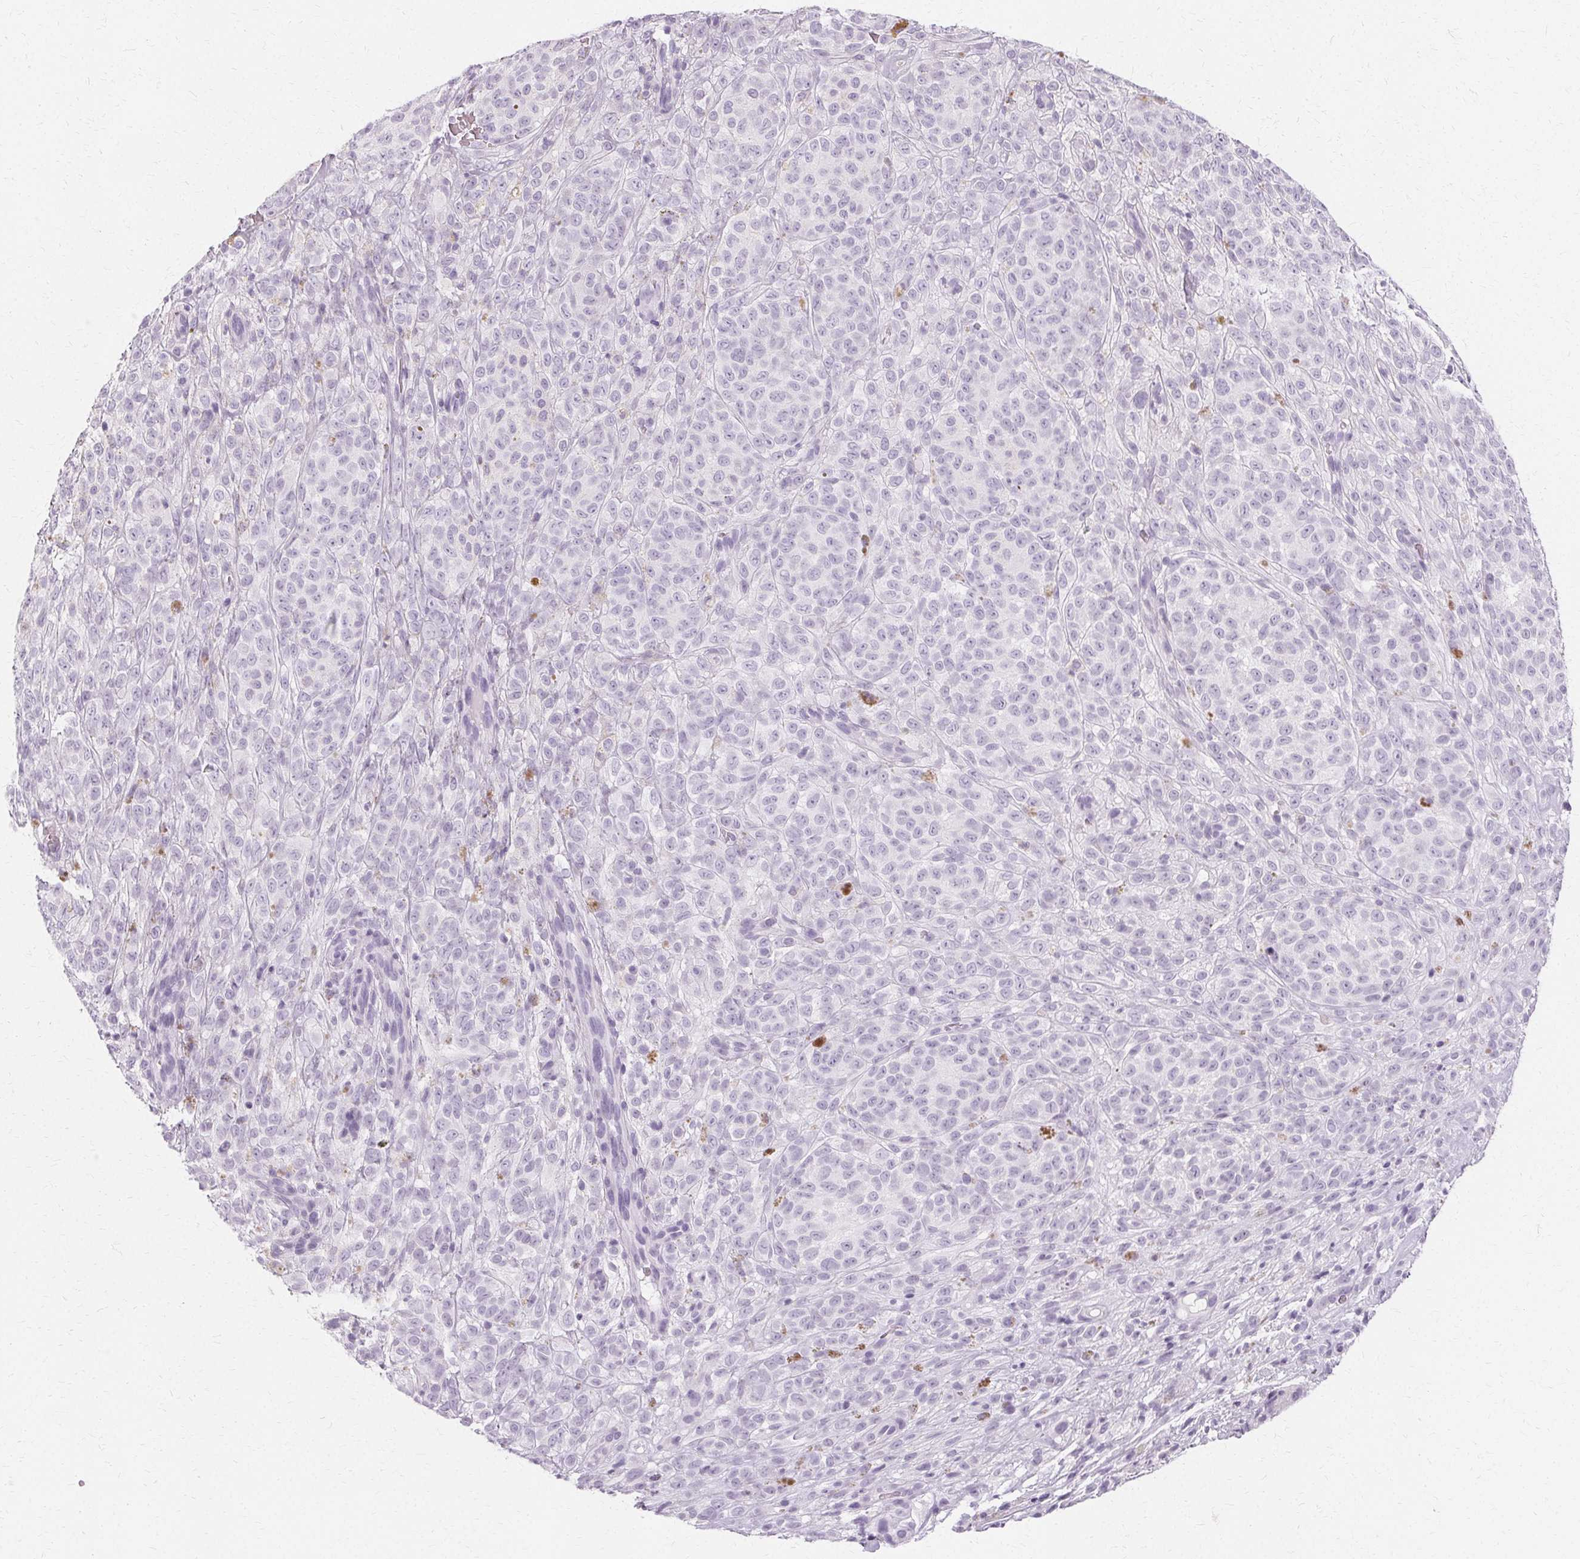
{"staining": {"intensity": "negative", "quantity": "none", "location": "none"}, "tissue": "melanoma", "cell_type": "Tumor cells", "image_type": "cancer", "snomed": [{"axis": "morphology", "description": "Malignant melanoma, NOS"}, {"axis": "topography", "description": "Skin"}], "caption": "This photomicrograph is of malignant melanoma stained with immunohistochemistry to label a protein in brown with the nuclei are counter-stained blue. There is no staining in tumor cells. Brightfield microscopy of immunohistochemistry stained with DAB (3,3'-diaminobenzidine) (brown) and hematoxylin (blue), captured at high magnification.", "gene": "KRT6C", "patient": {"sex": "female", "age": 86}}